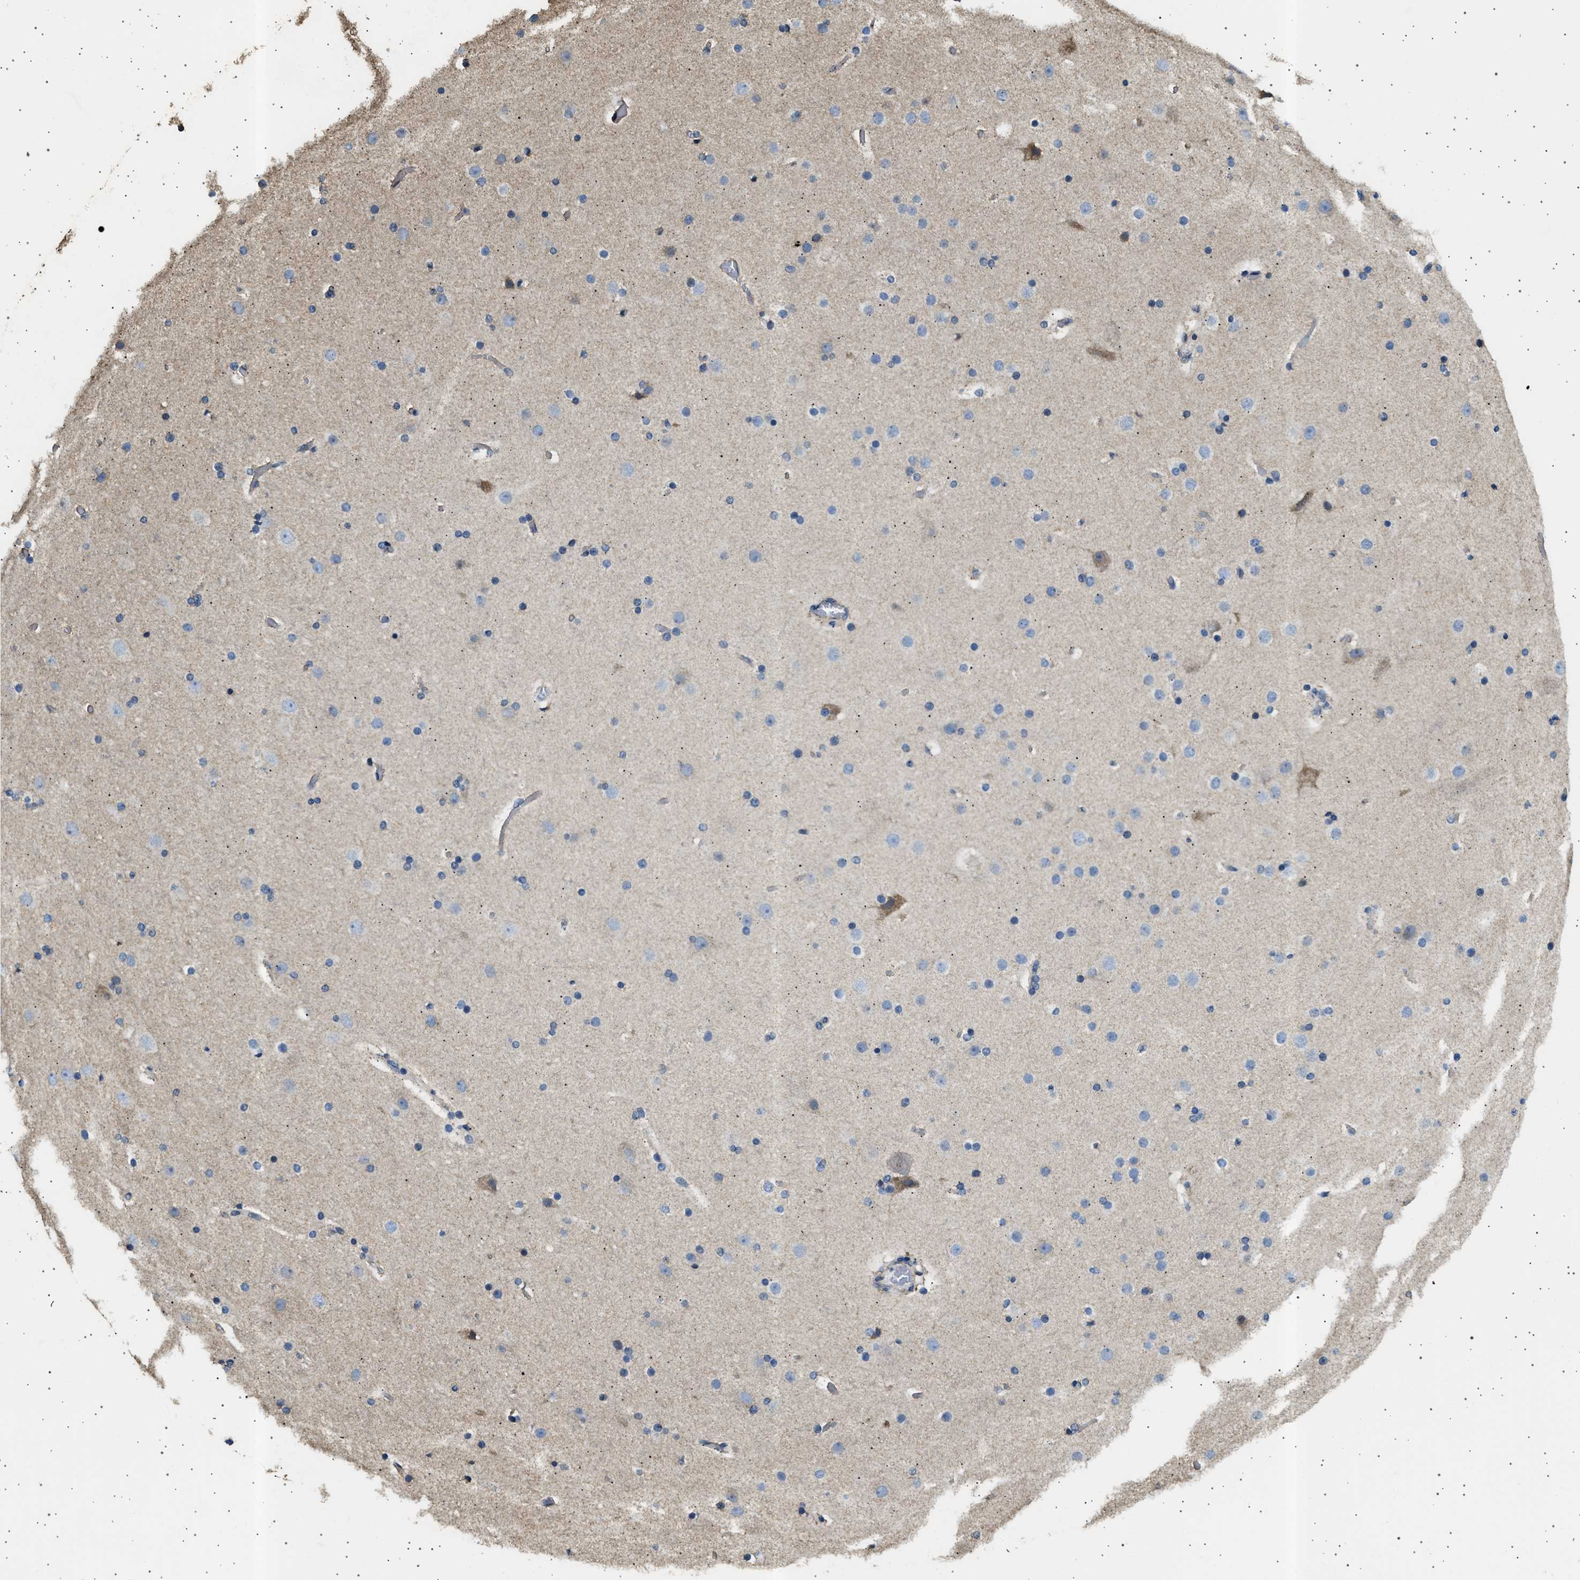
{"staining": {"intensity": "moderate", "quantity": "<25%", "location": "cytoplasmic/membranous"}, "tissue": "cerebral cortex", "cell_type": "Endothelial cells", "image_type": "normal", "snomed": [{"axis": "morphology", "description": "Normal tissue, NOS"}, {"axis": "topography", "description": "Cerebral cortex"}], "caption": "IHC histopathology image of unremarkable human cerebral cortex stained for a protein (brown), which displays low levels of moderate cytoplasmic/membranous staining in approximately <25% of endothelial cells.", "gene": "KCNA4", "patient": {"sex": "male", "age": 57}}